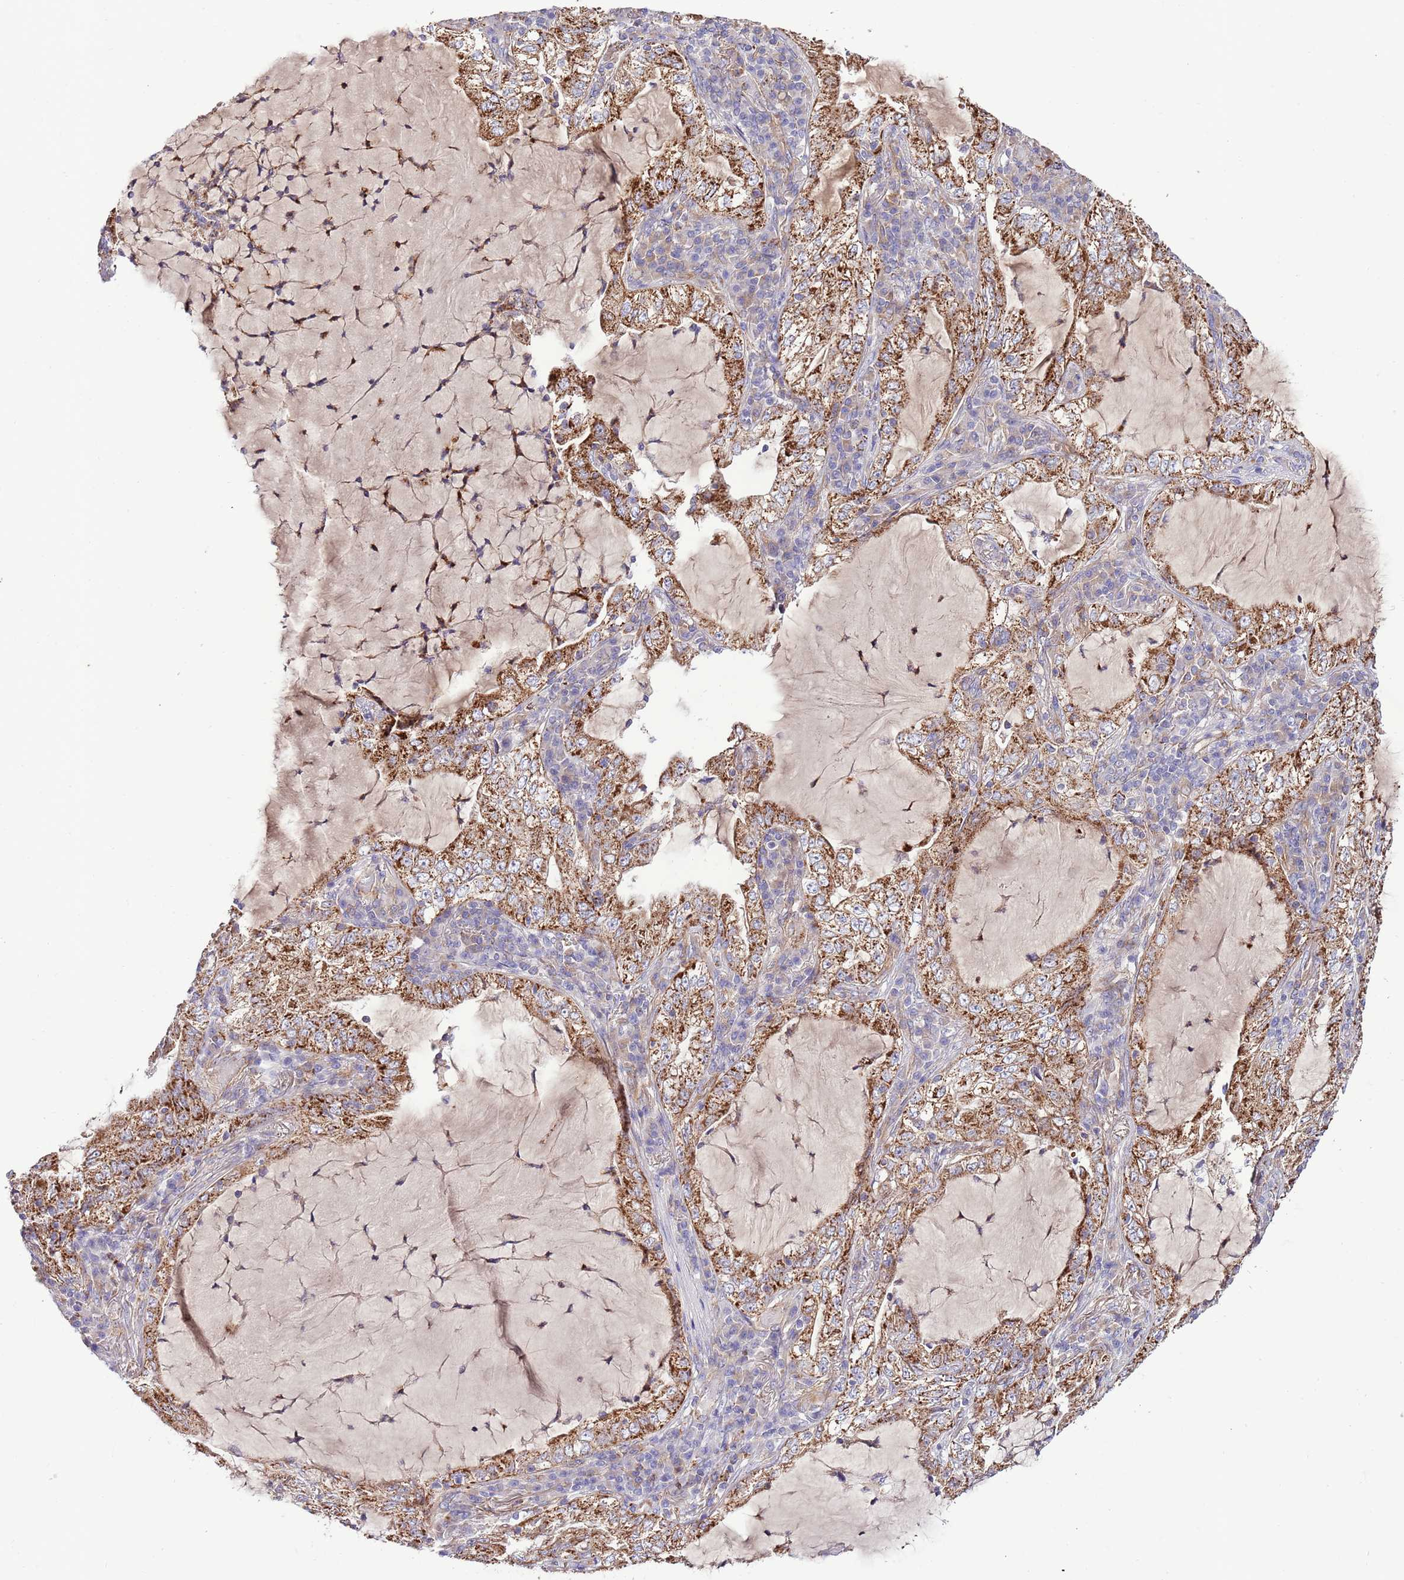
{"staining": {"intensity": "strong", "quantity": ">75%", "location": "cytoplasmic/membranous"}, "tissue": "lung cancer", "cell_type": "Tumor cells", "image_type": "cancer", "snomed": [{"axis": "morphology", "description": "Adenocarcinoma, NOS"}, {"axis": "topography", "description": "Lung"}], "caption": "Human lung adenocarcinoma stained with a brown dye demonstrates strong cytoplasmic/membranous positive positivity in about >75% of tumor cells.", "gene": "DOCK6", "patient": {"sex": "female", "age": 73}}